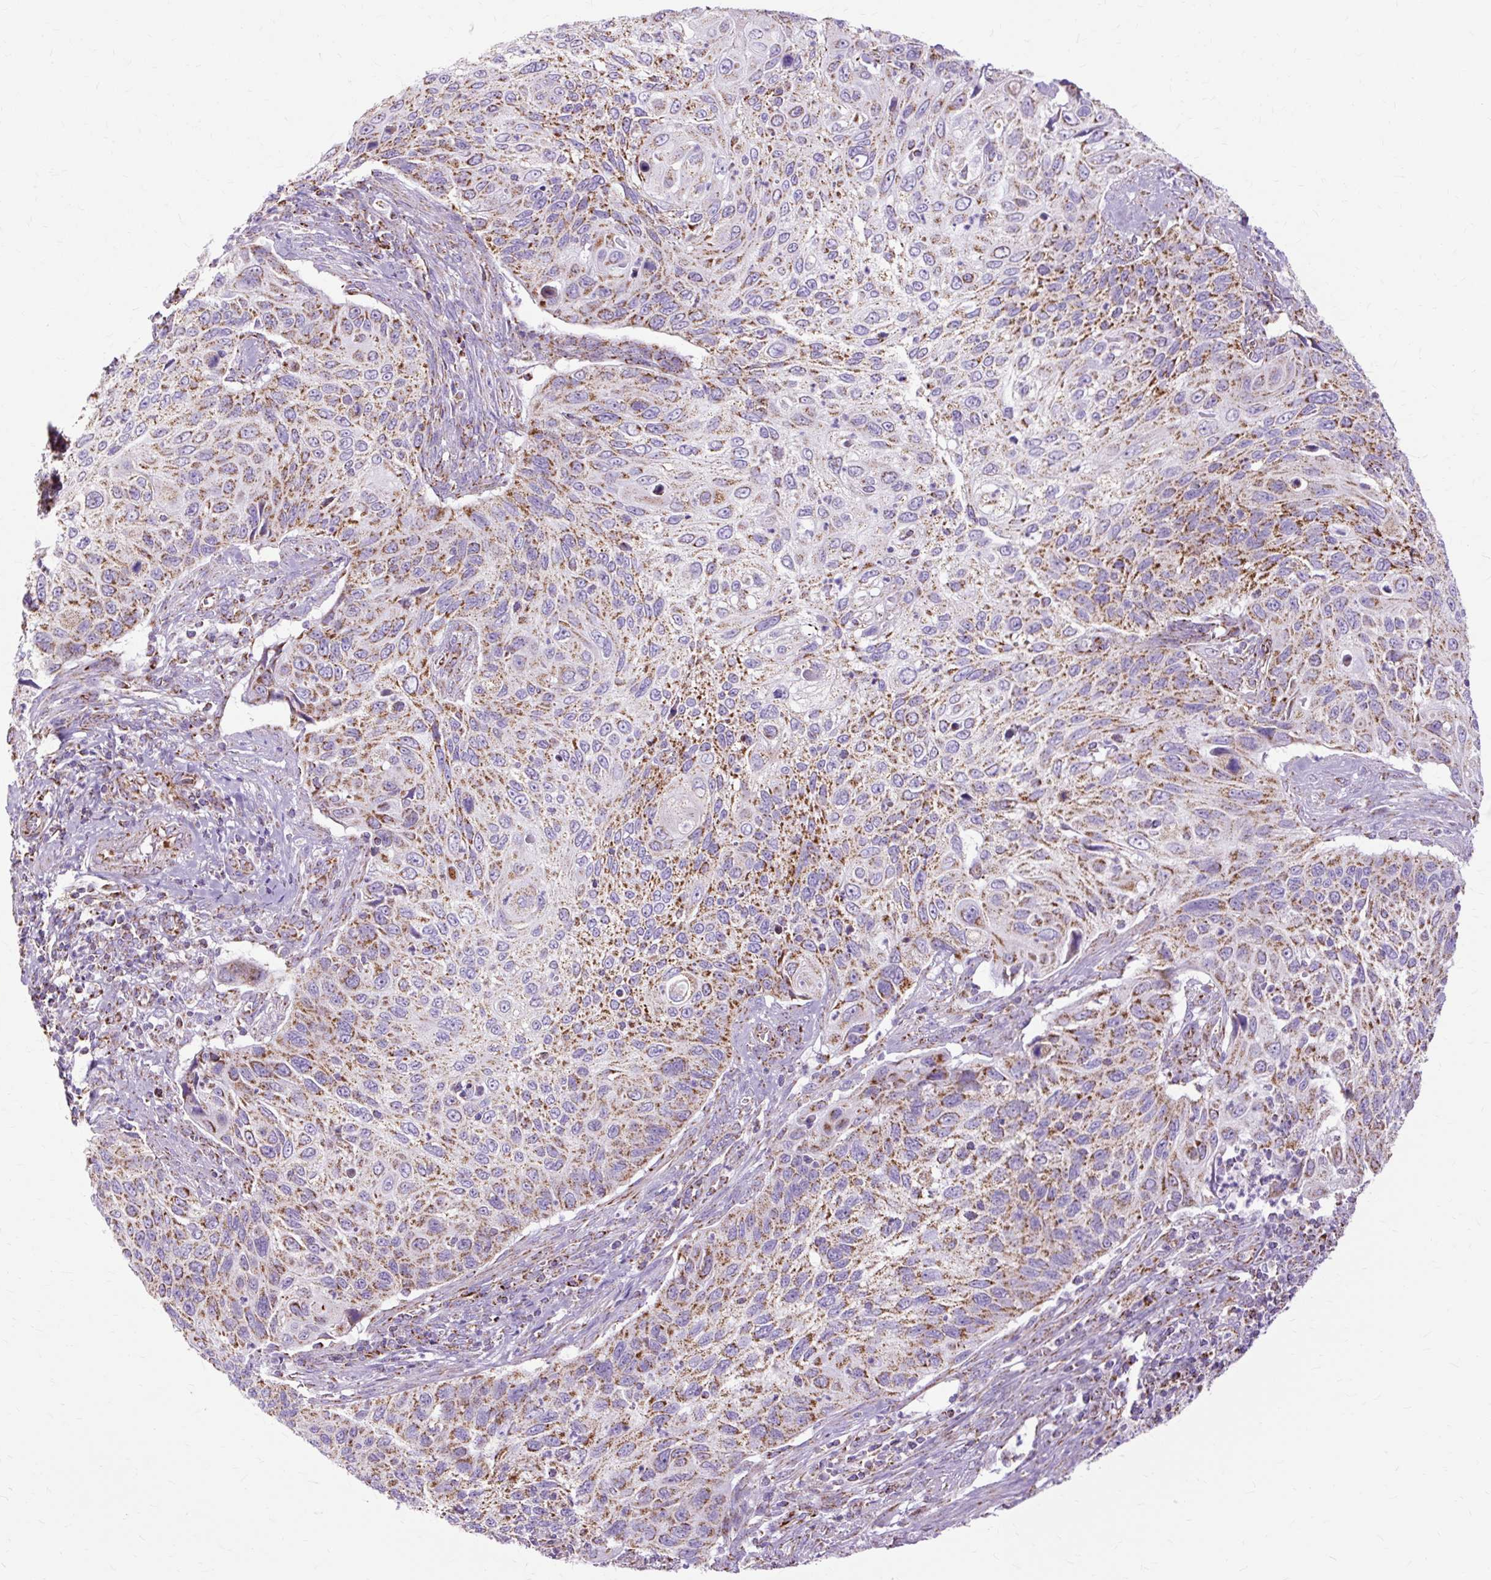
{"staining": {"intensity": "moderate", "quantity": ">75%", "location": "cytoplasmic/membranous"}, "tissue": "cervical cancer", "cell_type": "Tumor cells", "image_type": "cancer", "snomed": [{"axis": "morphology", "description": "Squamous cell carcinoma, NOS"}, {"axis": "topography", "description": "Cervix"}], "caption": "Protein expression by immunohistochemistry demonstrates moderate cytoplasmic/membranous positivity in about >75% of tumor cells in cervical cancer.", "gene": "DLAT", "patient": {"sex": "female", "age": 70}}